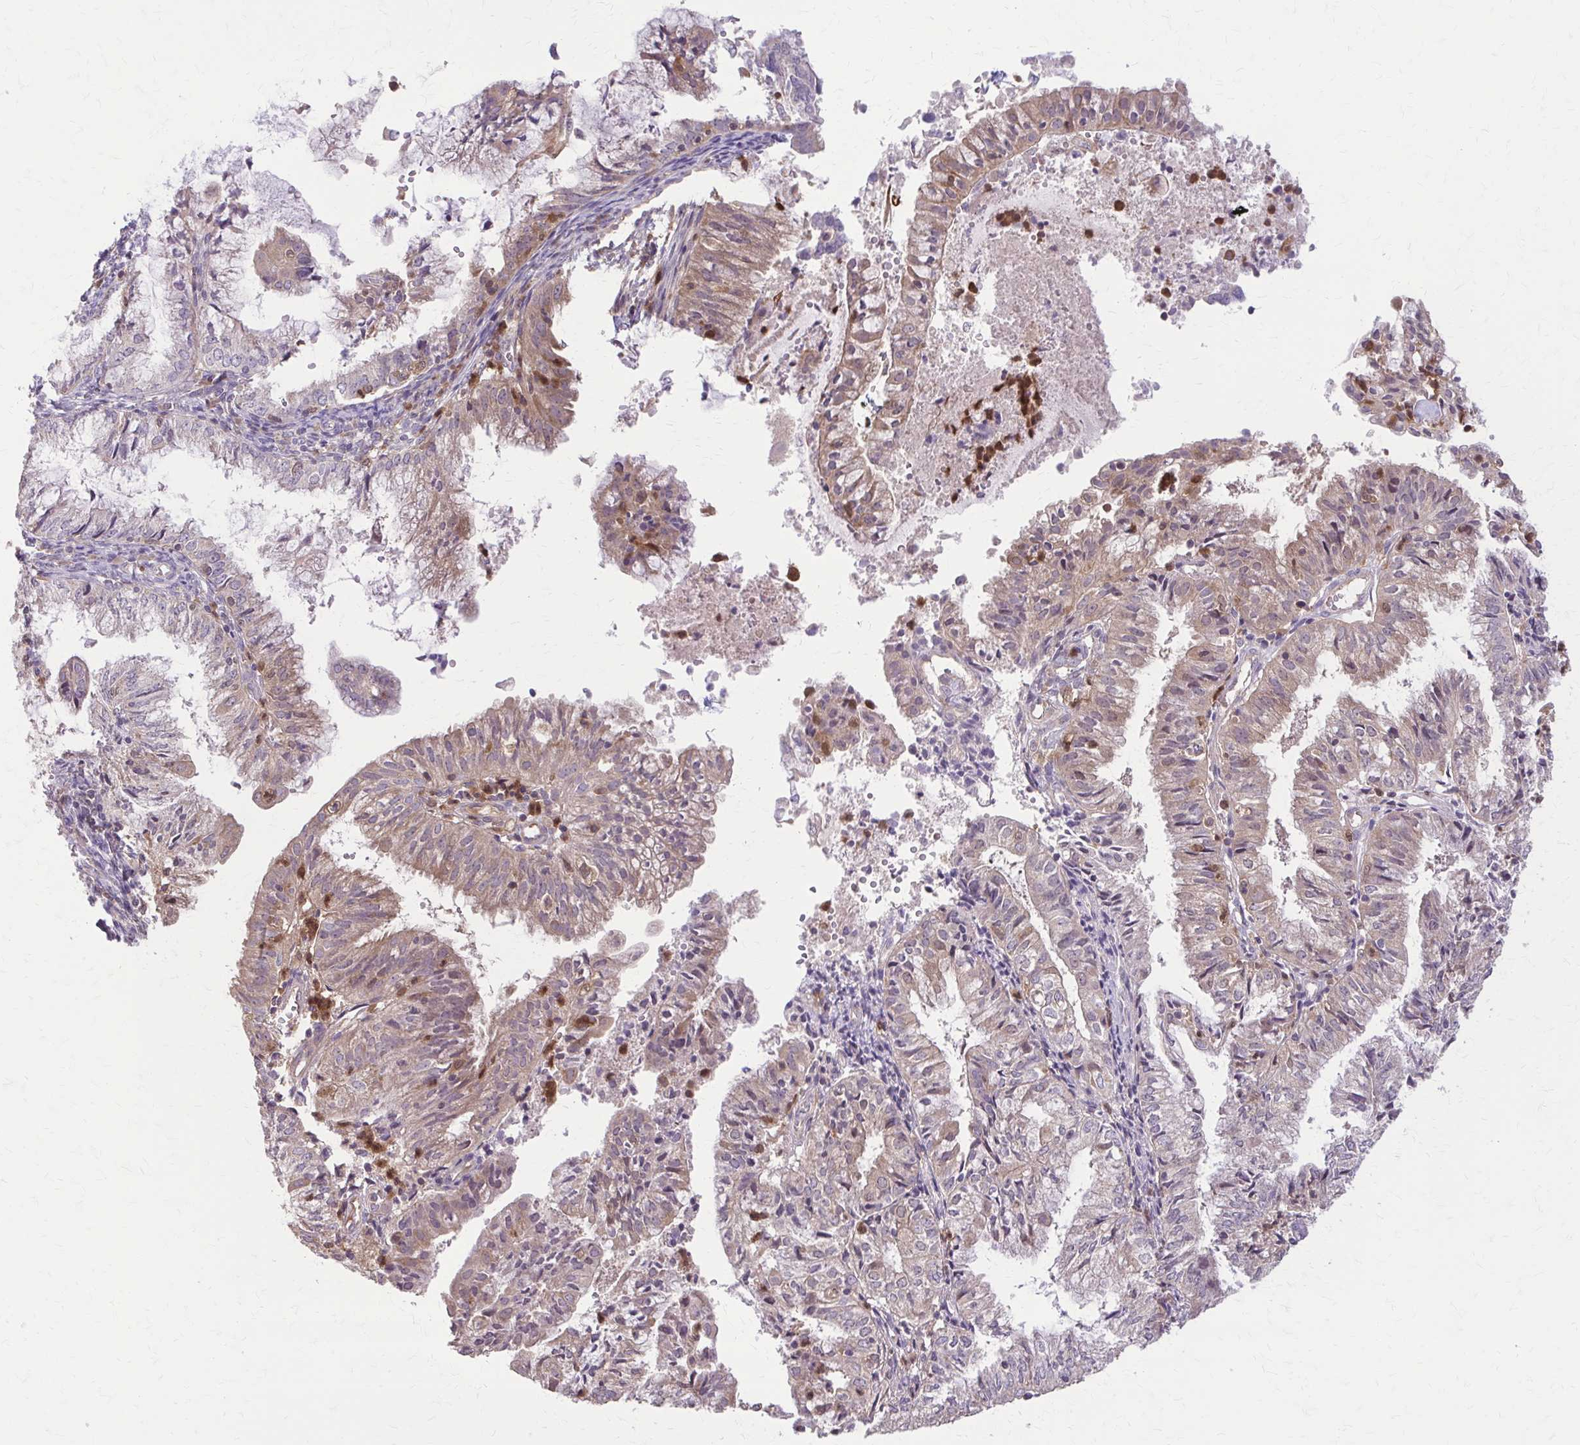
{"staining": {"intensity": "weak", "quantity": "25%-75%", "location": "cytoplasmic/membranous"}, "tissue": "endometrial cancer", "cell_type": "Tumor cells", "image_type": "cancer", "snomed": [{"axis": "morphology", "description": "Adenocarcinoma, NOS"}, {"axis": "topography", "description": "Endometrium"}], "caption": "Adenocarcinoma (endometrial) stained with DAB IHC reveals low levels of weak cytoplasmic/membranous expression in approximately 25%-75% of tumor cells.", "gene": "NRBF2", "patient": {"sex": "female", "age": 55}}